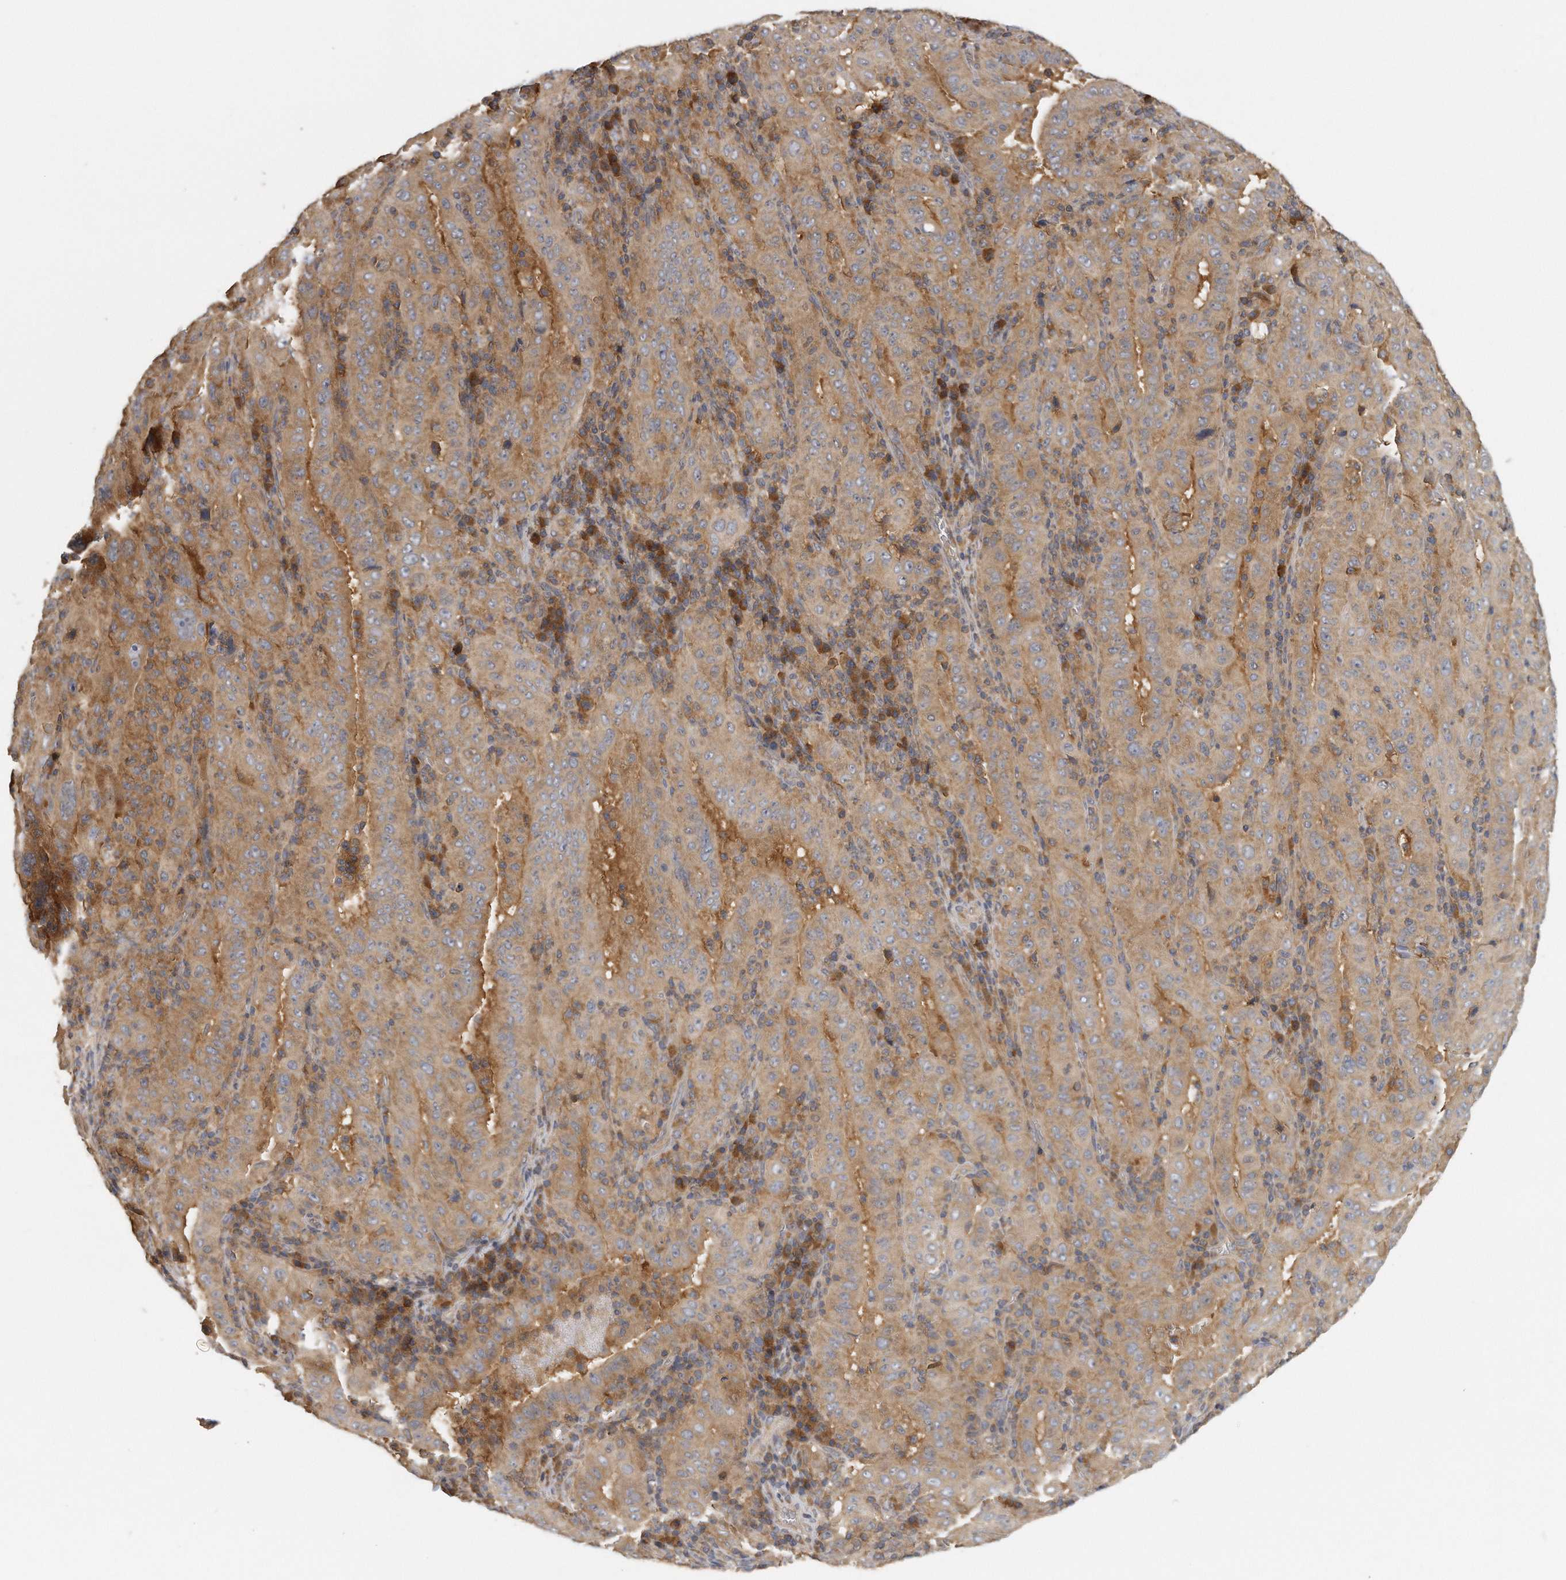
{"staining": {"intensity": "weak", "quantity": ">75%", "location": "cytoplasmic/membranous"}, "tissue": "pancreatic cancer", "cell_type": "Tumor cells", "image_type": "cancer", "snomed": [{"axis": "morphology", "description": "Adenocarcinoma, NOS"}, {"axis": "topography", "description": "Pancreas"}], "caption": "A brown stain labels weak cytoplasmic/membranous staining of a protein in human pancreatic cancer tumor cells. (Brightfield microscopy of DAB IHC at high magnification).", "gene": "EIF3I", "patient": {"sex": "male", "age": 63}}